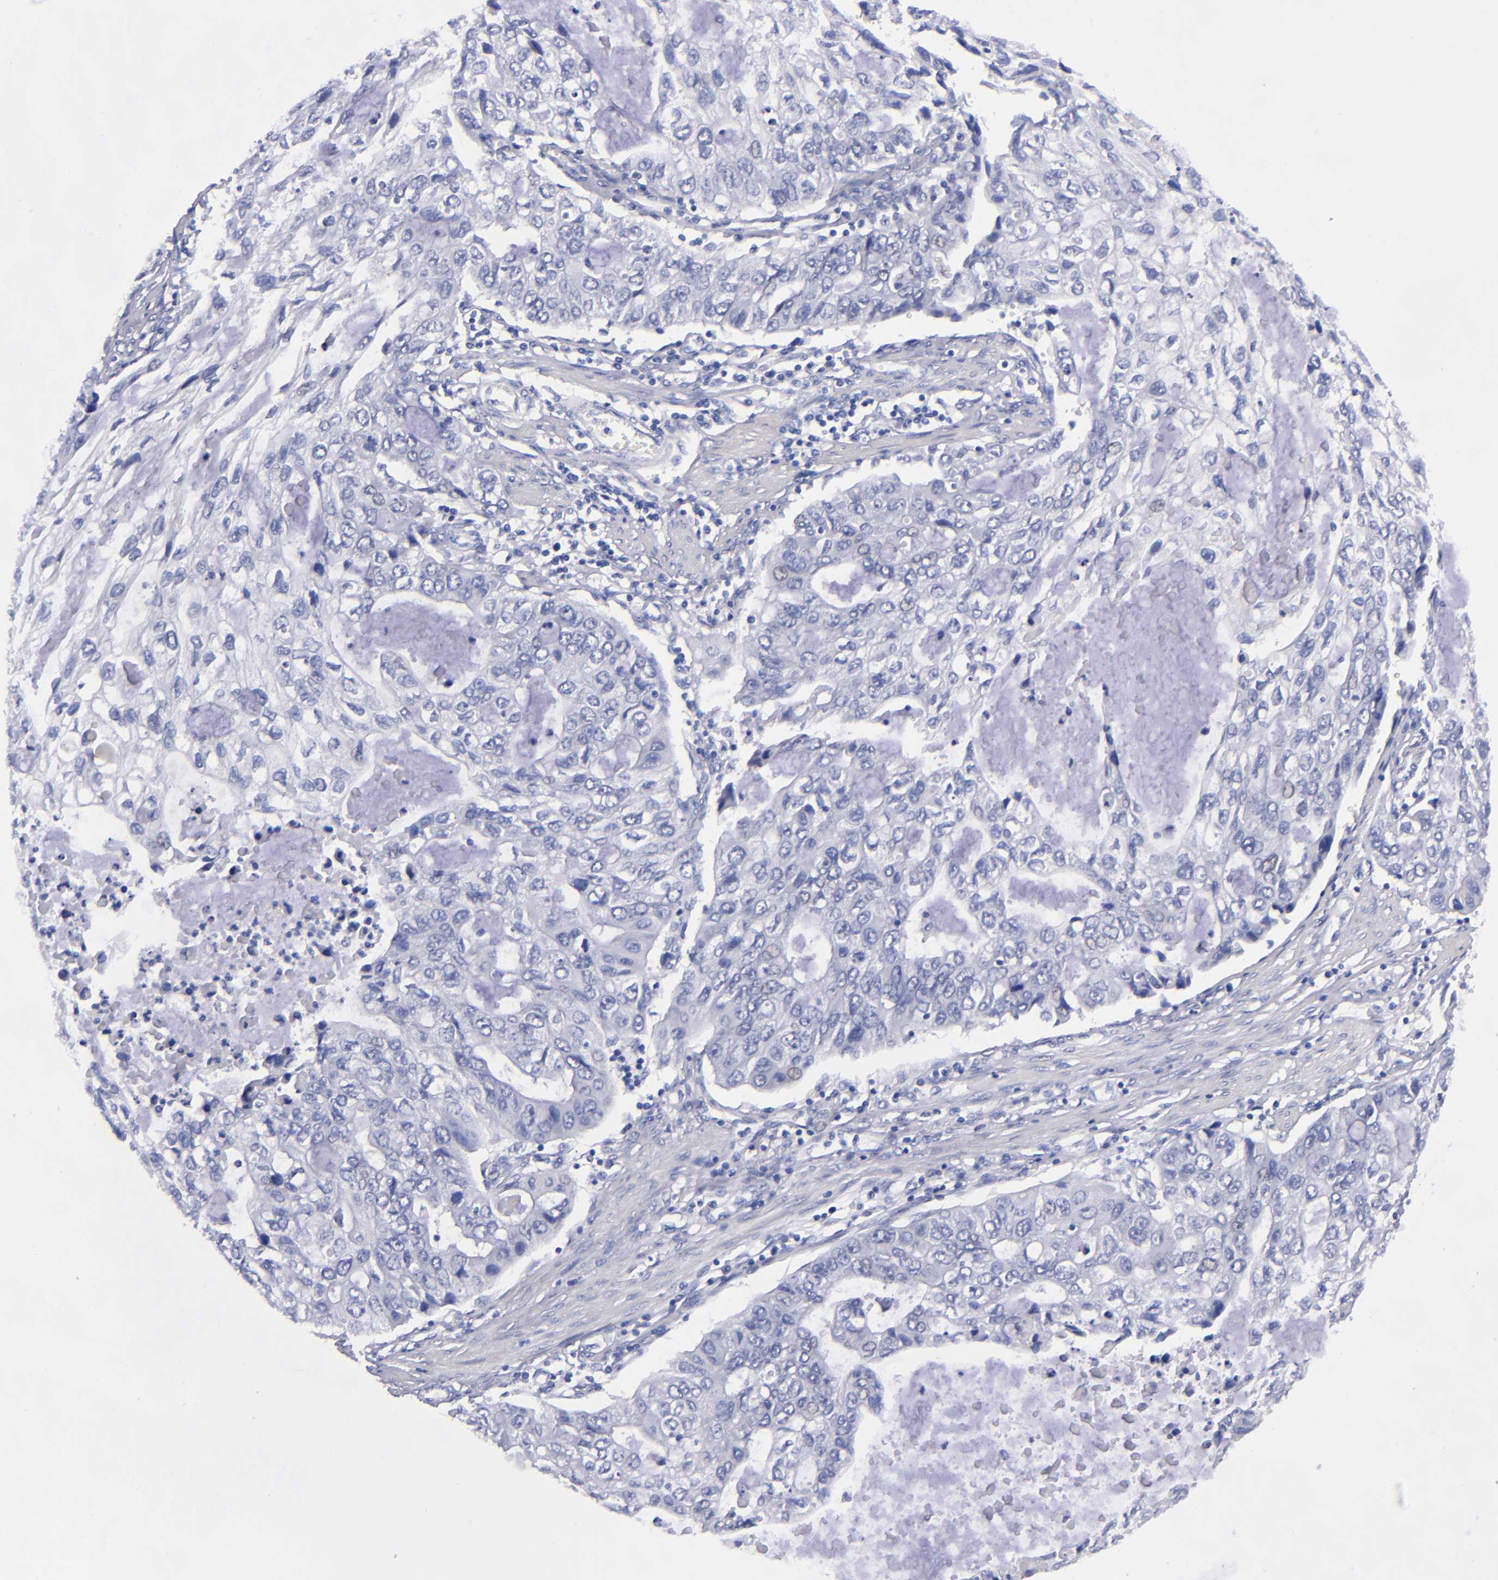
{"staining": {"intensity": "negative", "quantity": "none", "location": "none"}, "tissue": "stomach cancer", "cell_type": "Tumor cells", "image_type": "cancer", "snomed": [{"axis": "morphology", "description": "Adenocarcinoma, NOS"}, {"axis": "topography", "description": "Stomach, upper"}], "caption": "Immunohistochemical staining of stomach cancer (adenocarcinoma) shows no significant positivity in tumor cells.", "gene": "MCM7", "patient": {"sex": "female", "age": 52}}